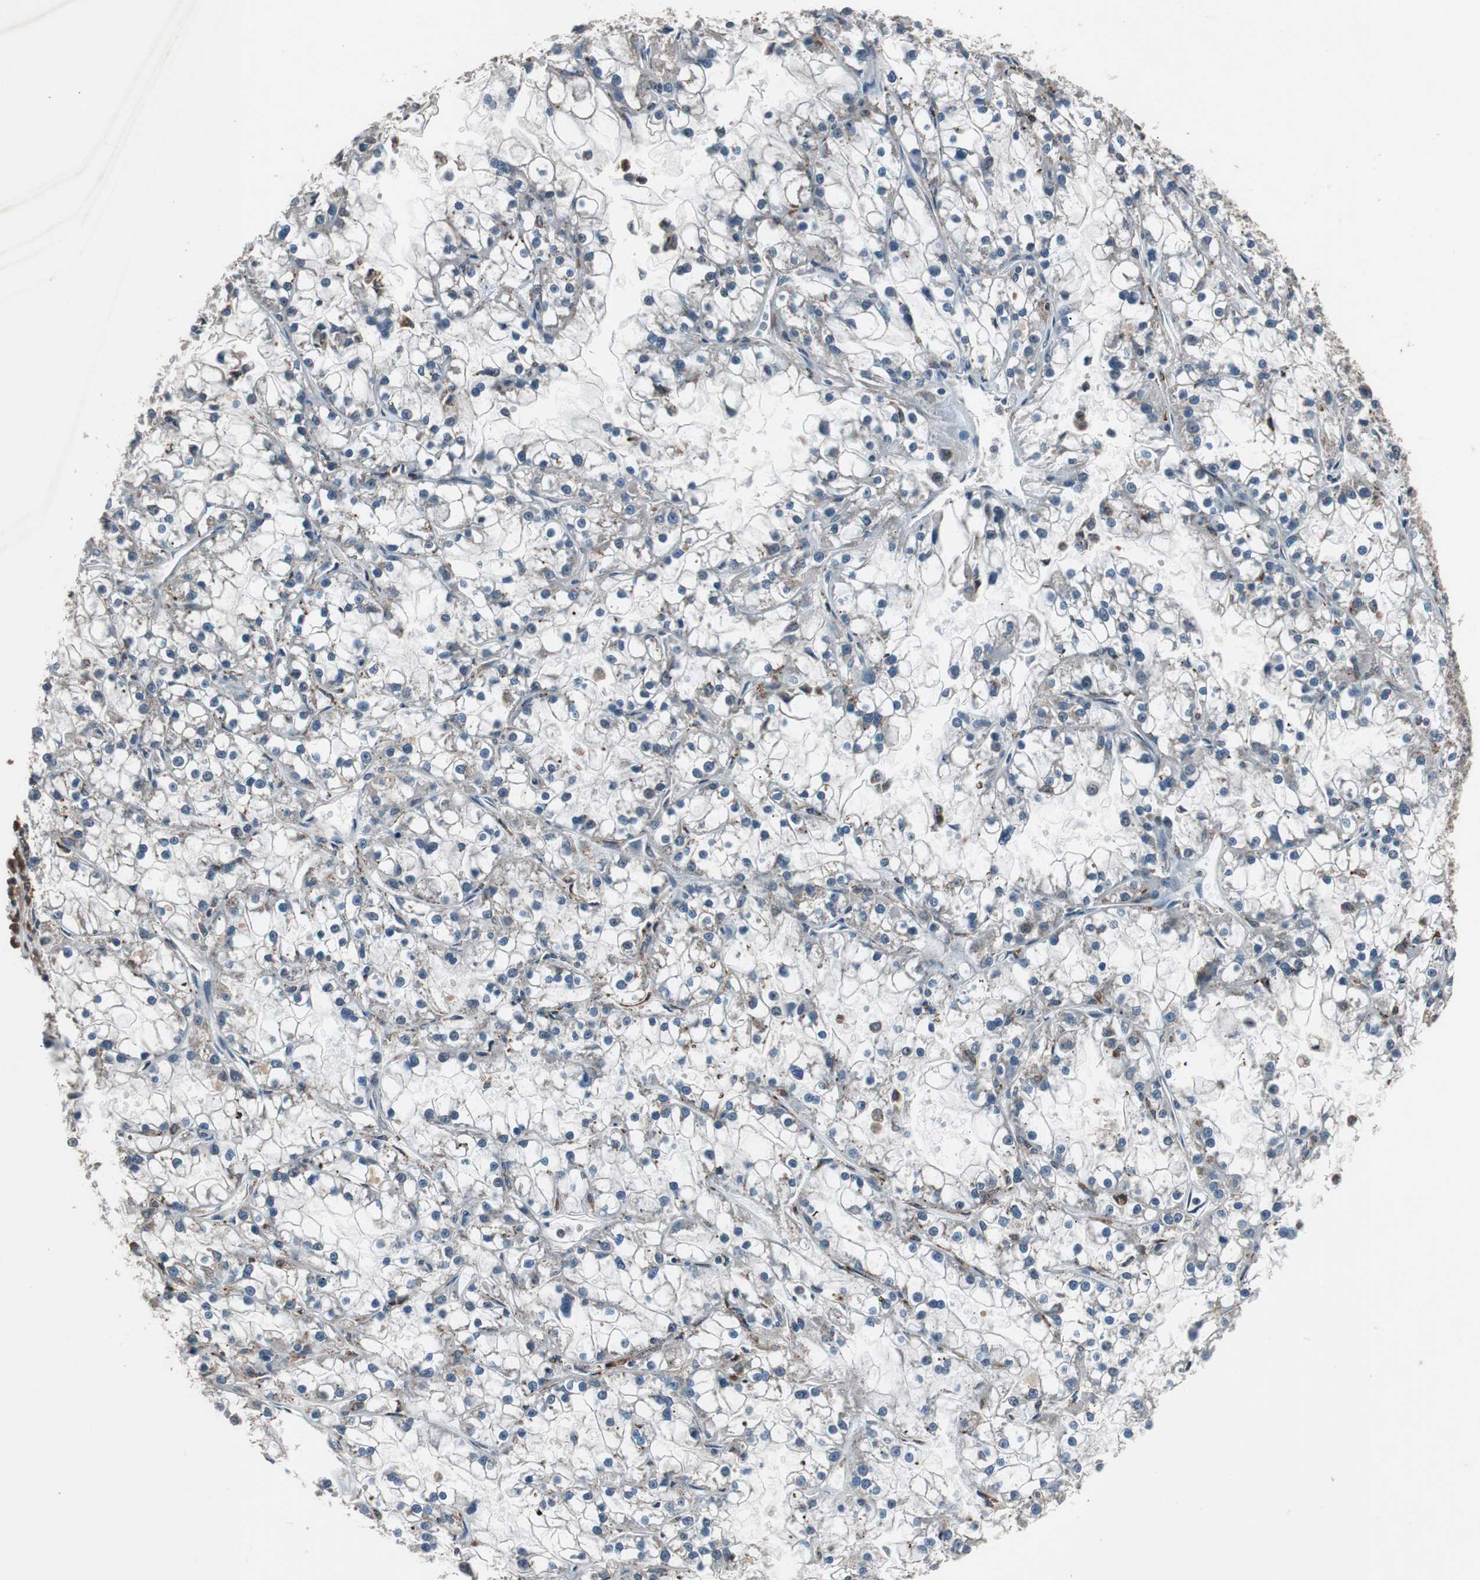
{"staining": {"intensity": "negative", "quantity": "none", "location": "none"}, "tissue": "renal cancer", "cell_type": "Tumor cells", "image_type": "cancer", "snomed": [{"axis": "morphology", "description": "Adenocarcinoma, NOS"}, {"axis": "topography", "description": "Kidney"}], "caption": "Renal cancer was stained to show a protein in brown. There is no significant positivity in tumor cells.", "gene": "BOLA1", "patient": {"sex": "female", "age": 52}}